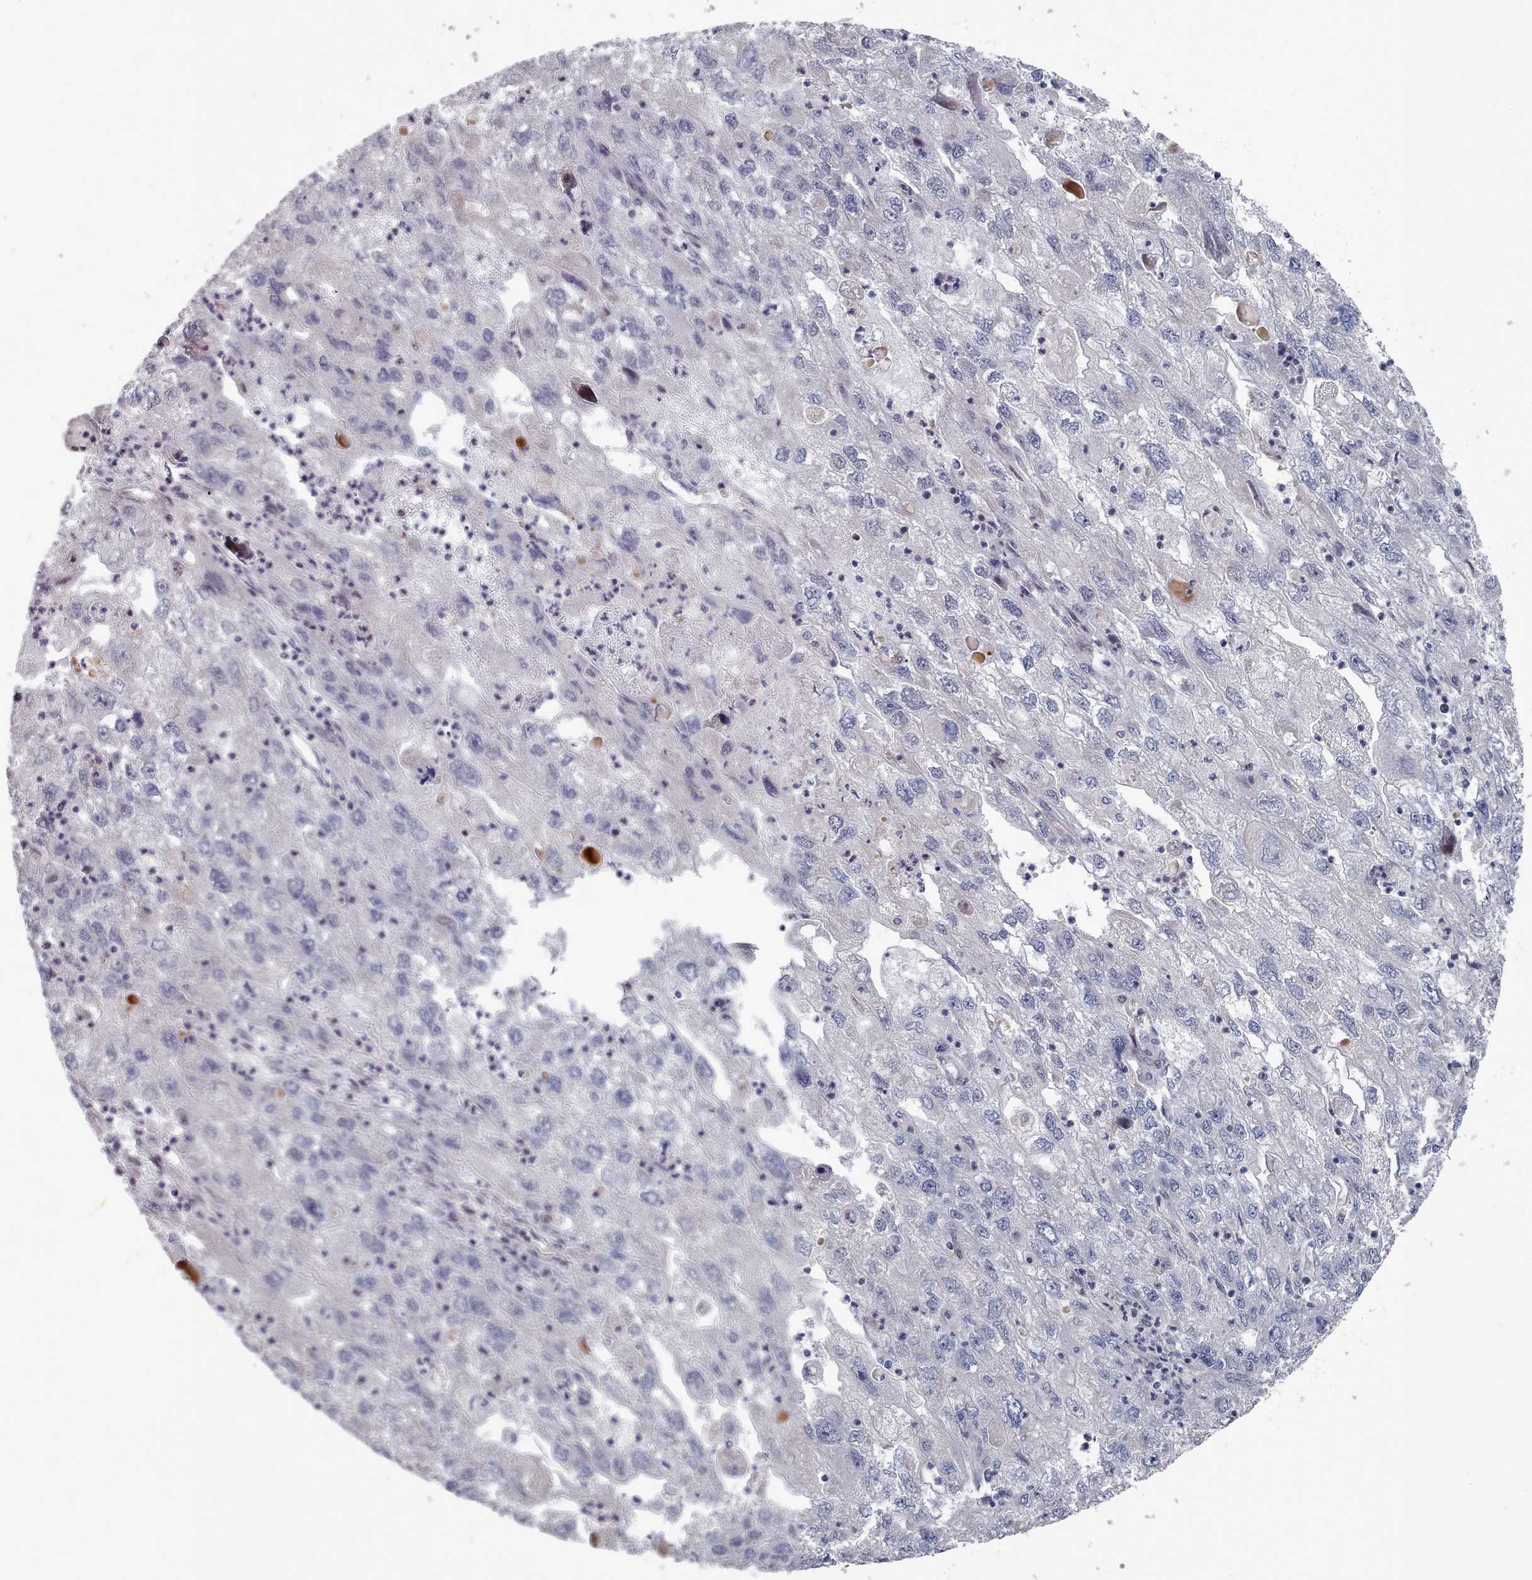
{"staining": {"intensity": "negative", "quantity": "none", "location": "none"}, "tissue": "endometrial cancer", "cell_type": "Tumor cells", "image_type": "cancer", "snomed": [{"axis": "morphology", "description": "Adenocarcinoma, NOS"}, {"axis": "topography", "description": "Endometrium"}], "caption": "DAB immunohistochemical staining of human adenocarcinoma (endometrial) exhibits no significant staining in tumor cells.", "gene": "CPSF4", "patient": {"sex": "female", "age": 49}}